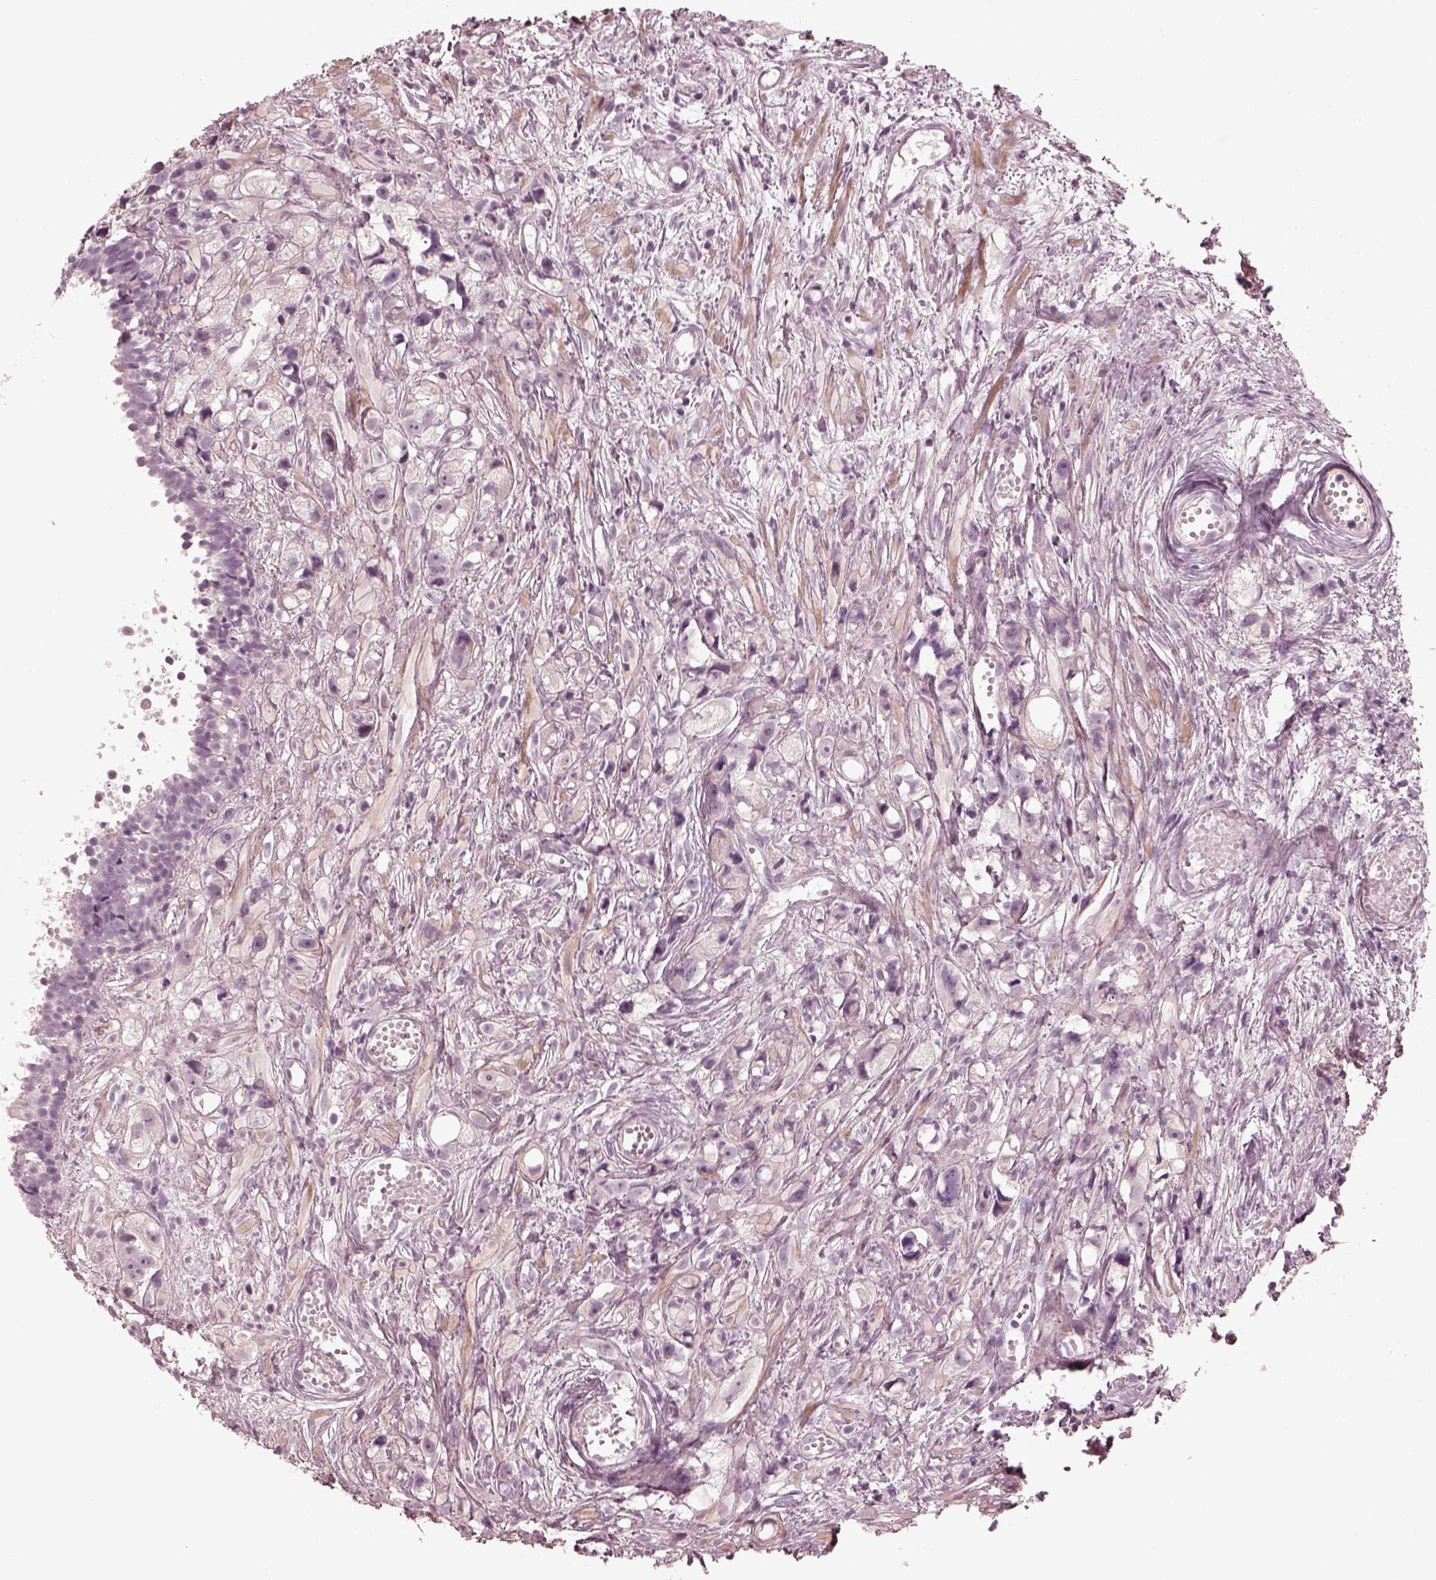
{"staining": {"intensity": "negative", "quantity": "none", "location": "none"}, "tissue": "prostate cancer", "cell_type": "Tumor cells", "image_type": "cancer", "snomed": [{"axis": "morphology", "description": "Adenocarcinoma, High grade"}, {"axis": "topography", "description": "Prostate"}], "caption": "IHC micrograph of neoplastic tissue: prostate cancer (adenocarcinoma (high-grade)) stained with DAB (3,3'-diaminobenzidine) displays no significant protein staining in tumor cells.", "gene": "OPTC", "patient": {"sex": "male", "age": 75}}